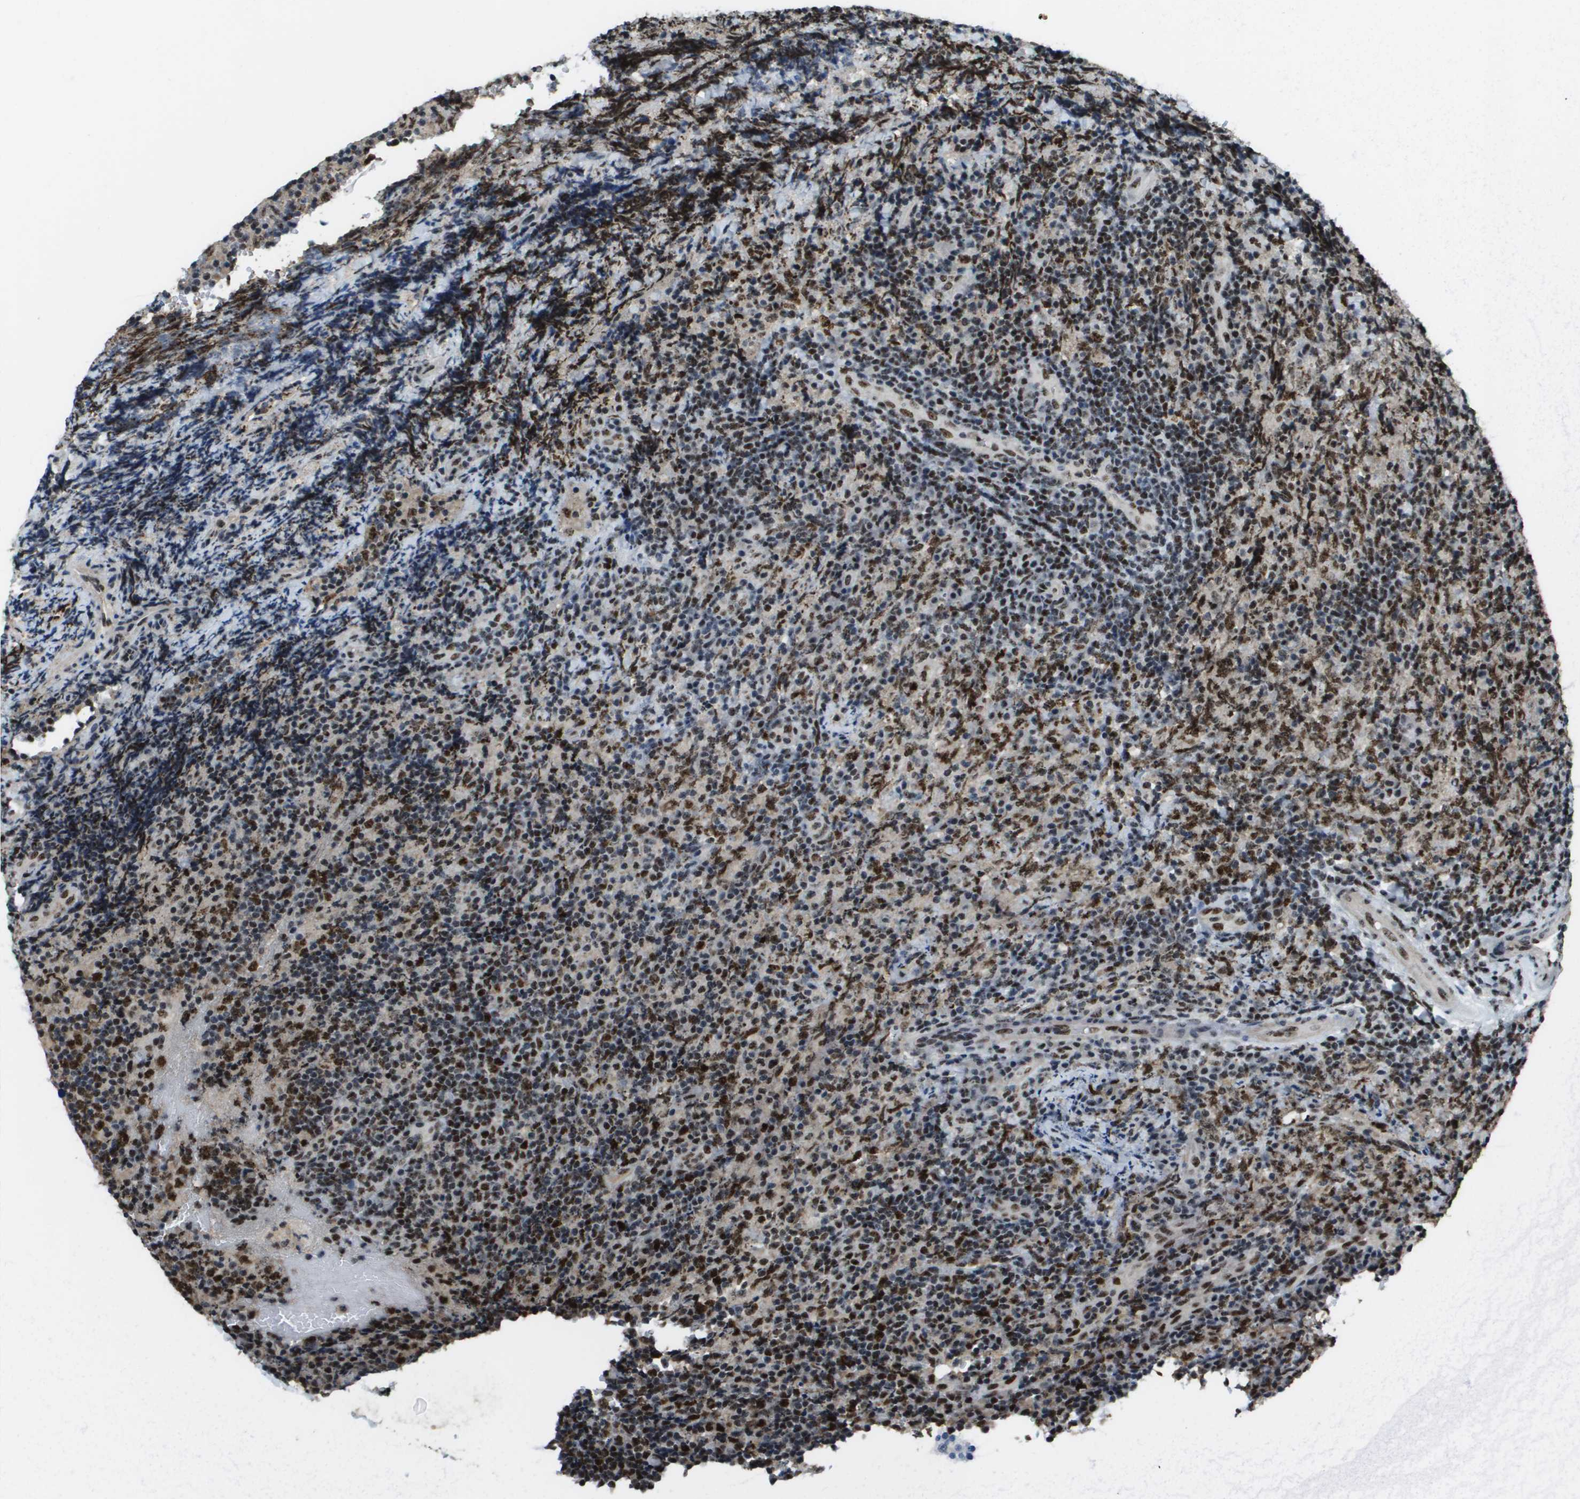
{"staining": {"intensity": "strong", "quantity": "25%-75%", "location": "nuclear"}, "tissue": "lymphoma", "cell_type": "Tumor cells", "image_type": "cancer", "snomed": [{"axis": "morphology", "description": "Malignant lymphoma, non-Hodgkin's type, High grade"}, {"axis": "topography", "description": "Tonsil"}], "caption": "Immunohistochemistry (IHC) photomicrograph of neoplastic tissue: human lymphoma stained using immunohistochemistry demonstrates high levels of strong protein expression localized specifically in the nuclear of tumor cells, appearing as a nuclear brown color.", "gene": "SP100", "patient": {"sex": "female", "age": 36}}